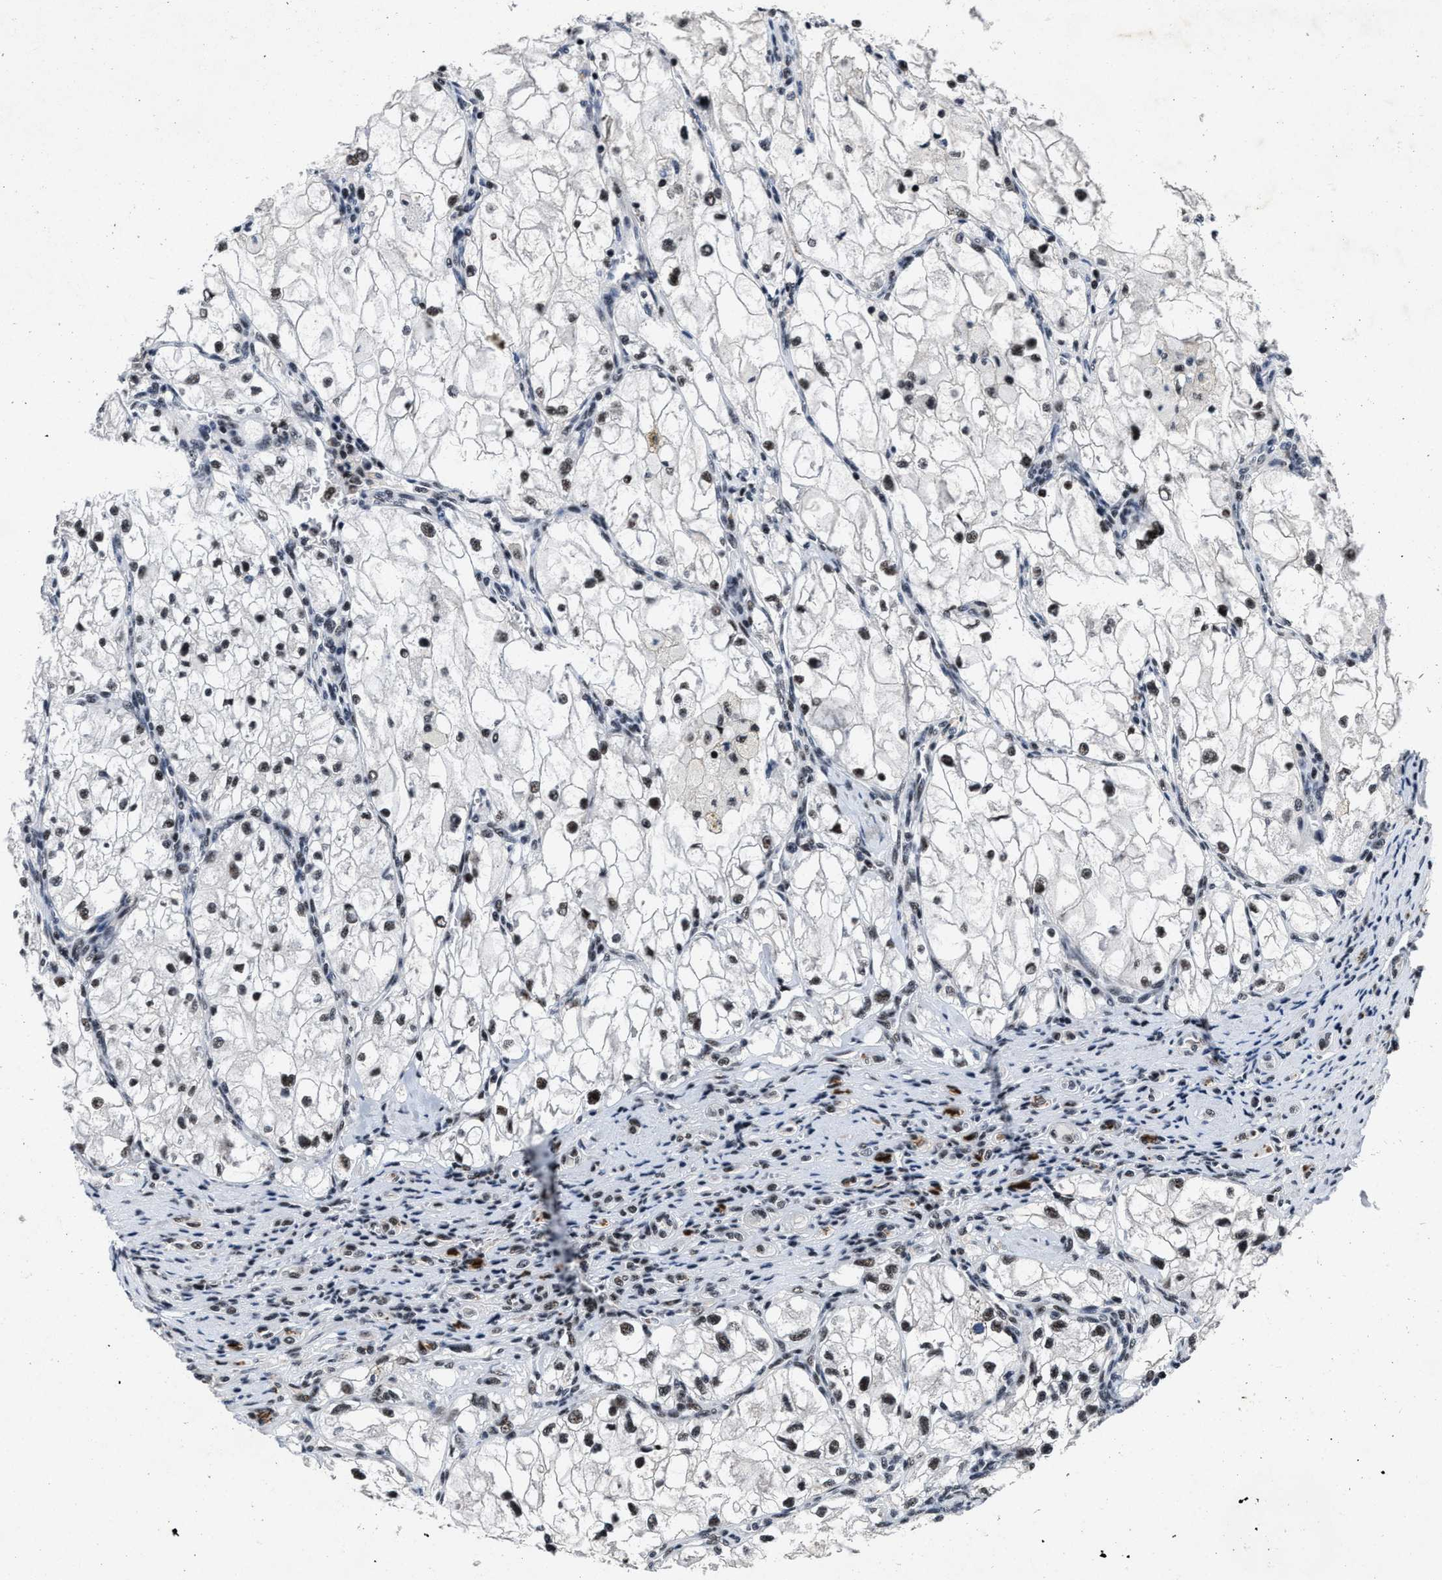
{"staining": {"intensity": "moderate", "quantity": ">75%", "location": "nuclear"}, "tissue": "renal cancer", "cell_type": "Tumor cells", "image_type": "cancer", "snomed": [{"axis": "morphology", "description": "Adenocarcinoma, NOS"}, {"axis": "topography", "description": "Kidney"}], "caption": "A medium amount of moderate nuclear staining is present in approximately >75% of tumor cells in adenocarcinoma (renal) tissue.", "gene": "ZNF233", "patient": {"sex": "female", "age": 70}}